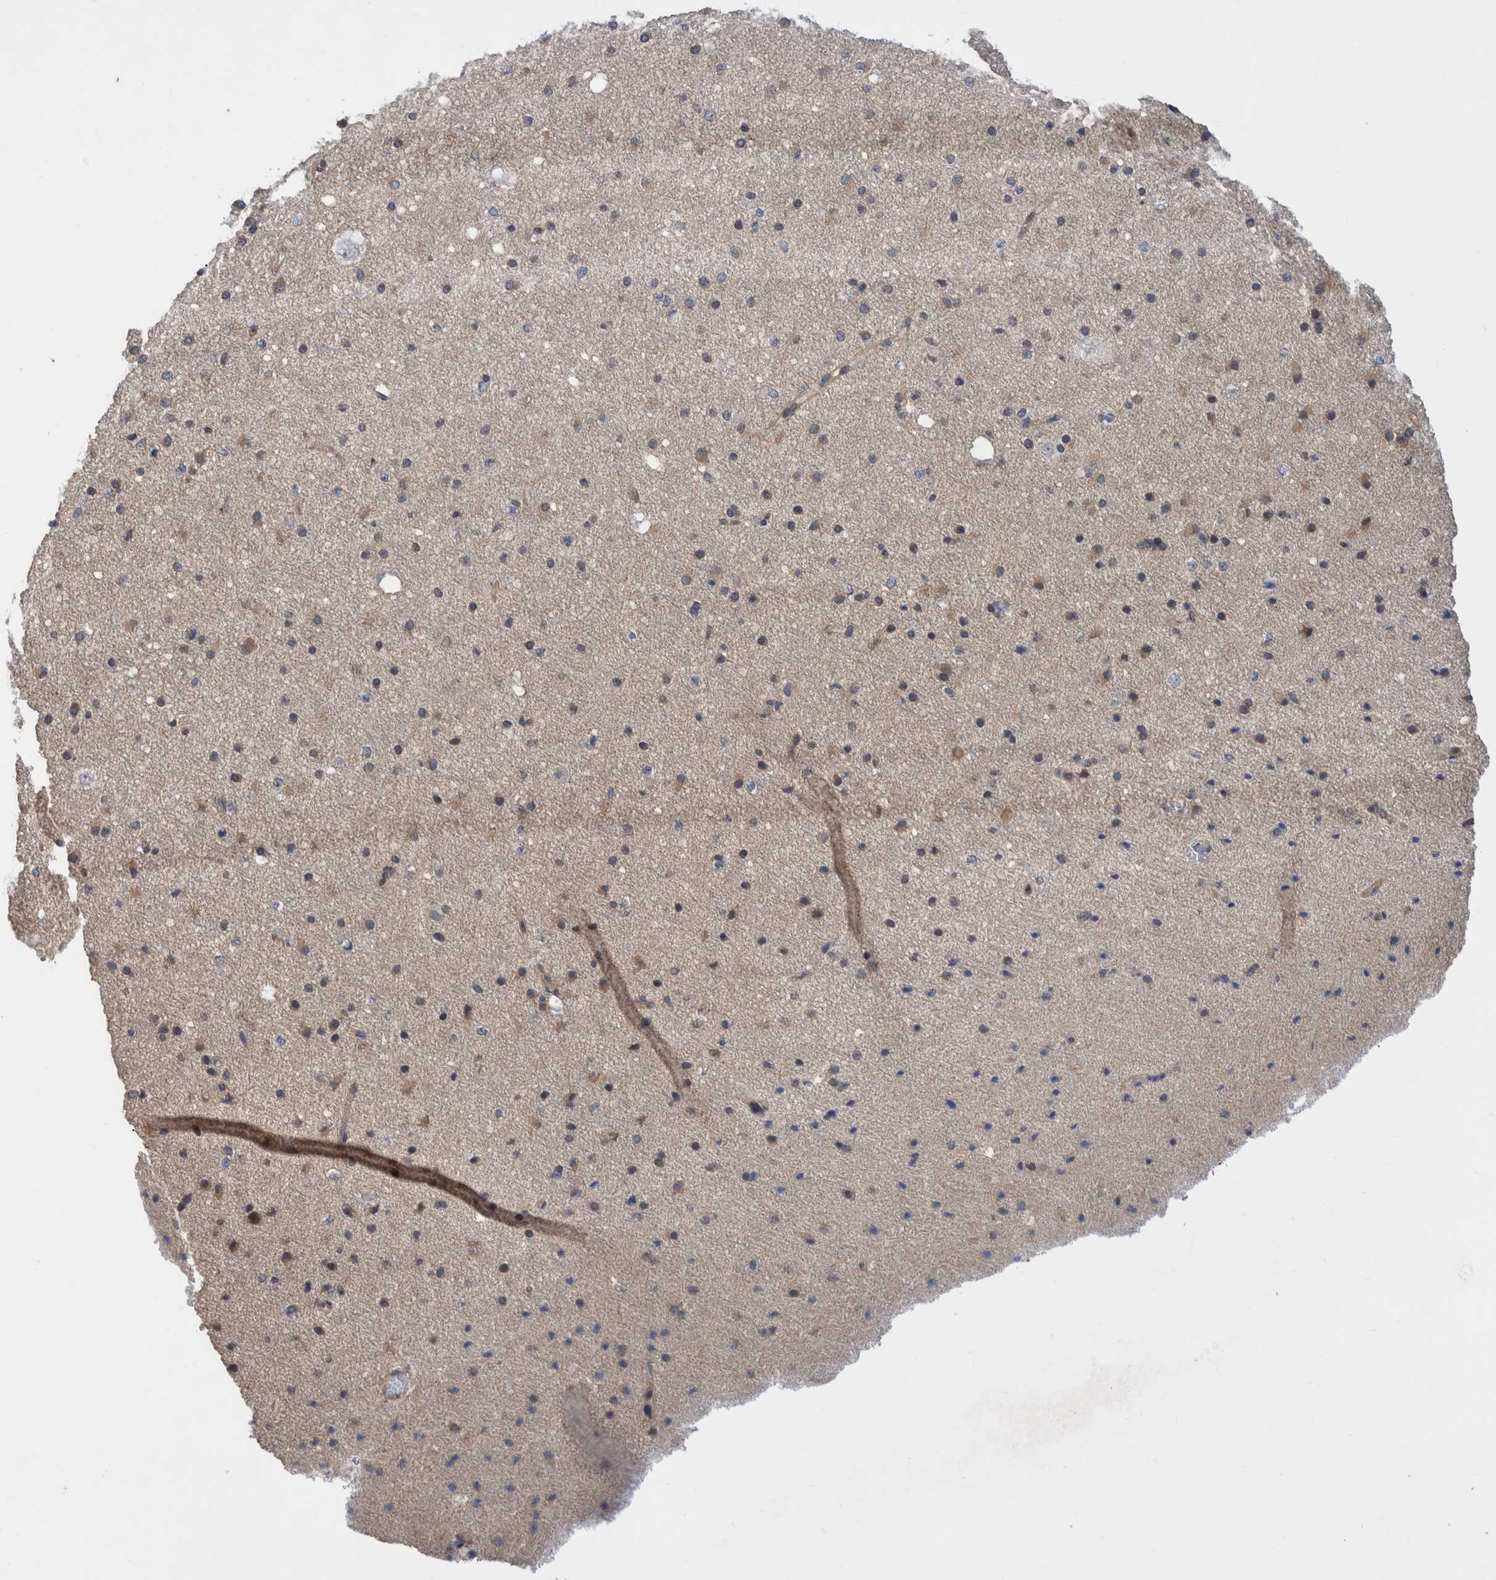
{"staining": {"intensity": "moderate", "quantity": "25%-75%", "location": "cytoplasmic/membranous"}, "tissue": "cerebral cortex", "cell_type": "Endothelial cells", "image_type": "normal", "snomed": [{"axis": "morphology", "description": "Normal tissue, NOS"}, {"axis": "morphology", "description": "Developmental malformation"}, {"axis": "topography", "description": "Cerebral cortex"}], "caption": "Protein expression analysis of benign cerebral cortex shows moderate cytoplasmic/membranous staining in approximately 25%-75% of endothelial cells. (IHC, brightfield microscopy, high magnification).", "gene": "PLPBP", "patient": {"sex": "female", "age": 30}}